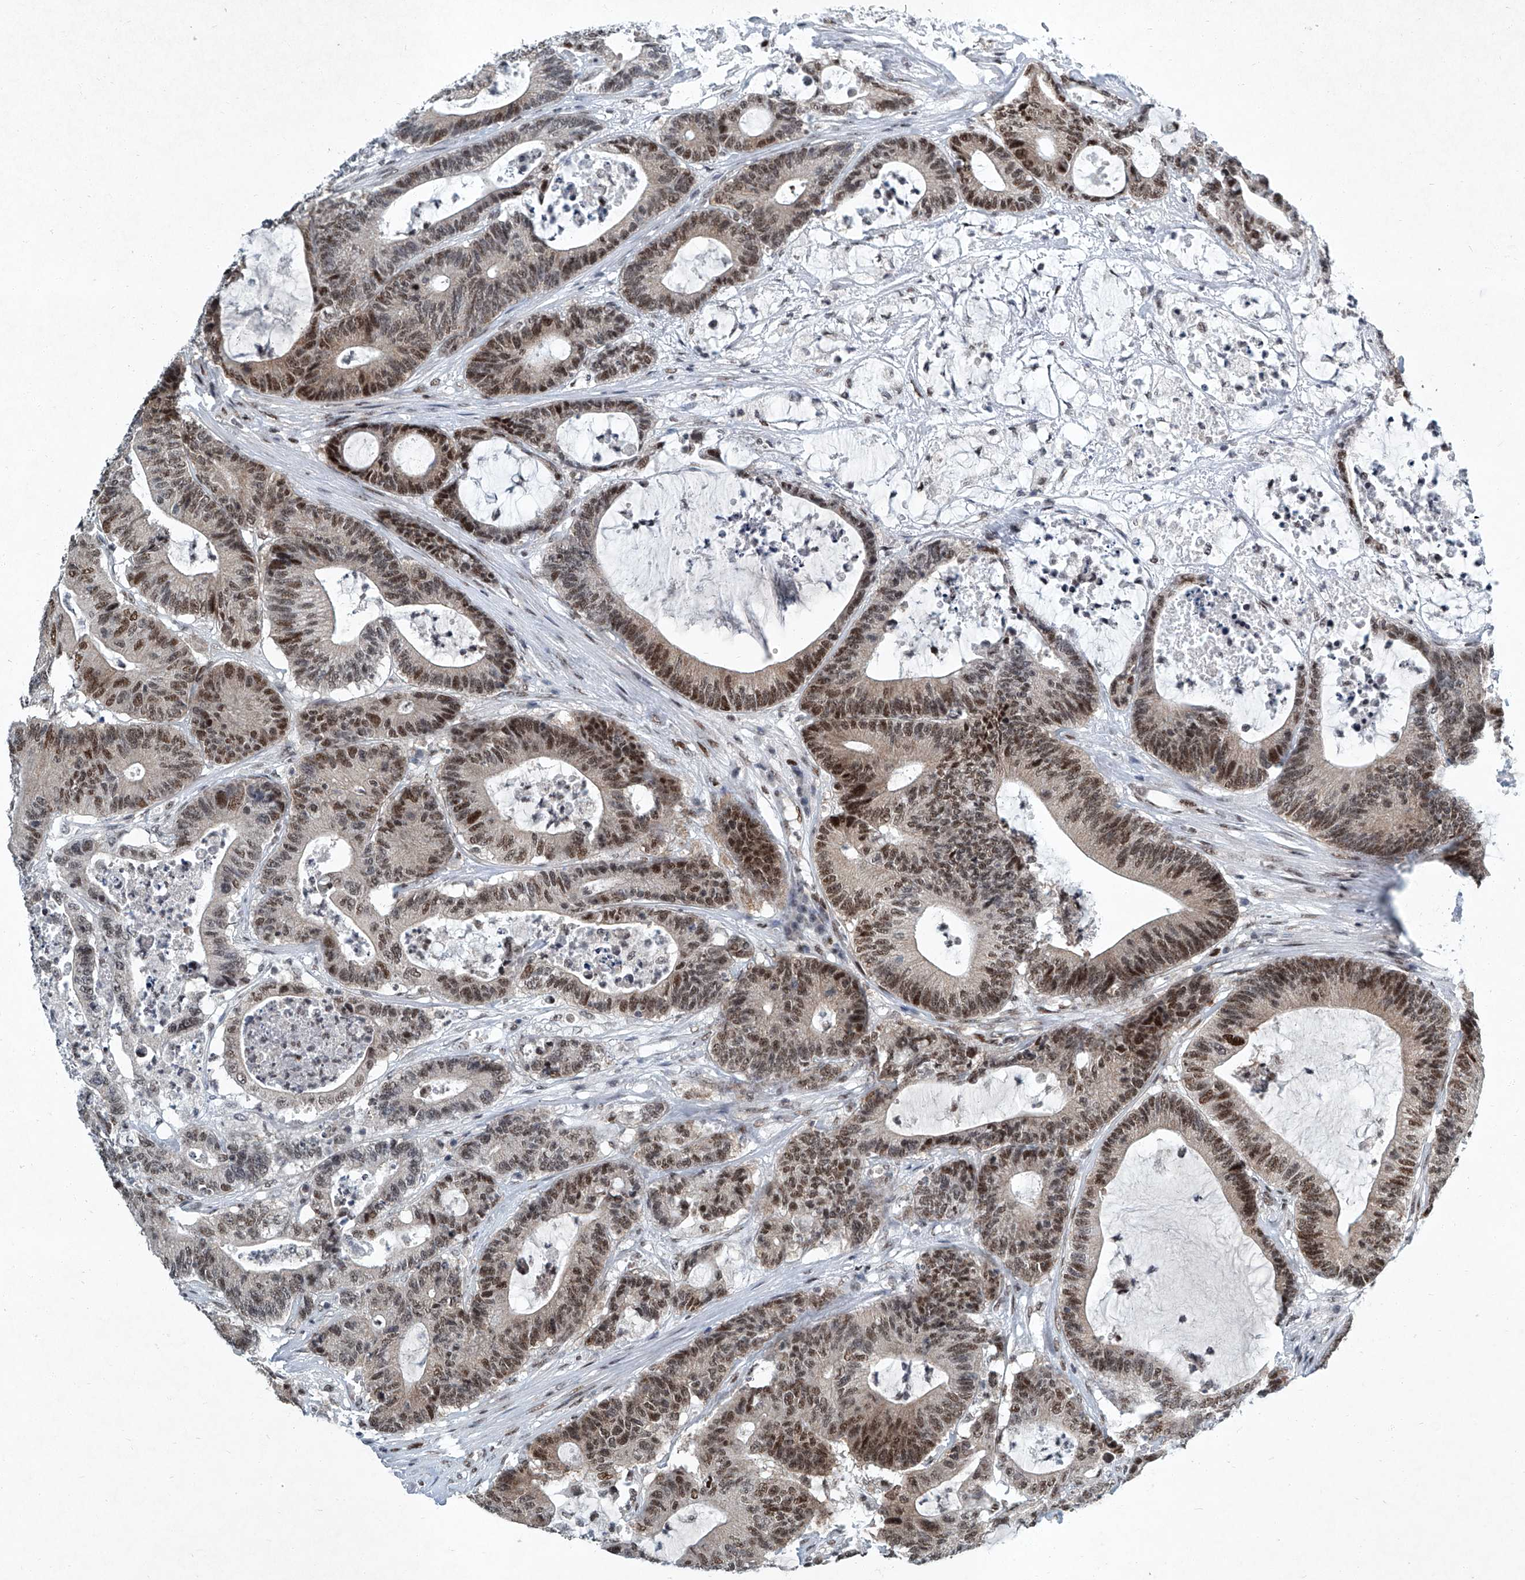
{"staining": {"intensity": "moderate", "quantity": ">75%", "location": "nuclear"}, "tissue": "colorectal cancer", "cell_type": "Tumor cells", "image_type": "cancer", "snomed": [{"axis": "morphology", "description": "Adenocarcinoma, NOS"}, {"axis": "topography", "description": "Colon"}], "caption": "This is a histology image of immunohistochemistry staining of colorectal adenocarcinoma, which shows moderate expression in the nuclear of tumor cells.", "gene": "TFDP1", "patient": {"sex": "female", "age": 84}}